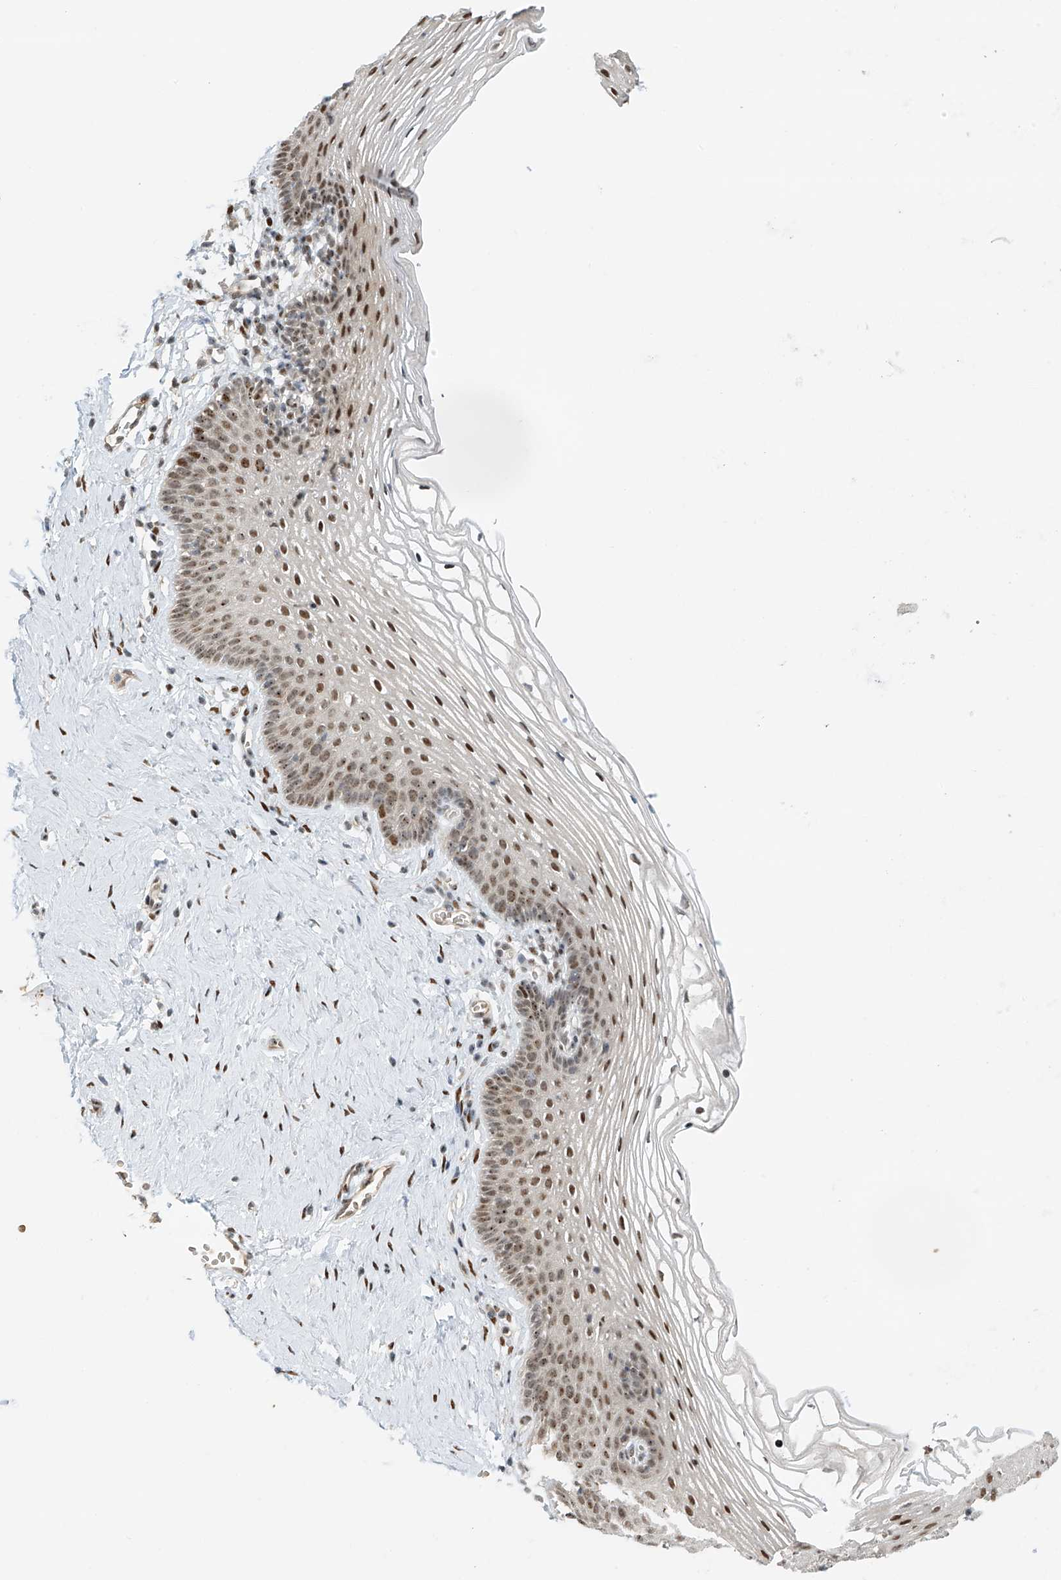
{"staining": {"intensity": "strong", "quantity": "25%-75%", "location": "nuclear"}, "tissue": "vagina", "cell_type": "Squamous epithelial cells", "image_type": "normal", "snomed": [{"axis": "morphology", "description": "Normal tissue, NOS"}, {"axis": "topography", "description": "Vagina"}], "caption": "High-magnification brightfield microscopy of normal vagina stained with DAB (3,3'-diaminobenzidine) (brown) and counterstained with hematoxylin (blue). squamous epithelial cells exhibit strong nuclear positivity is seen in about25%-75% of cells.", "gene": "ZNF514", "patient": {"sex": "female", "age": 32}}